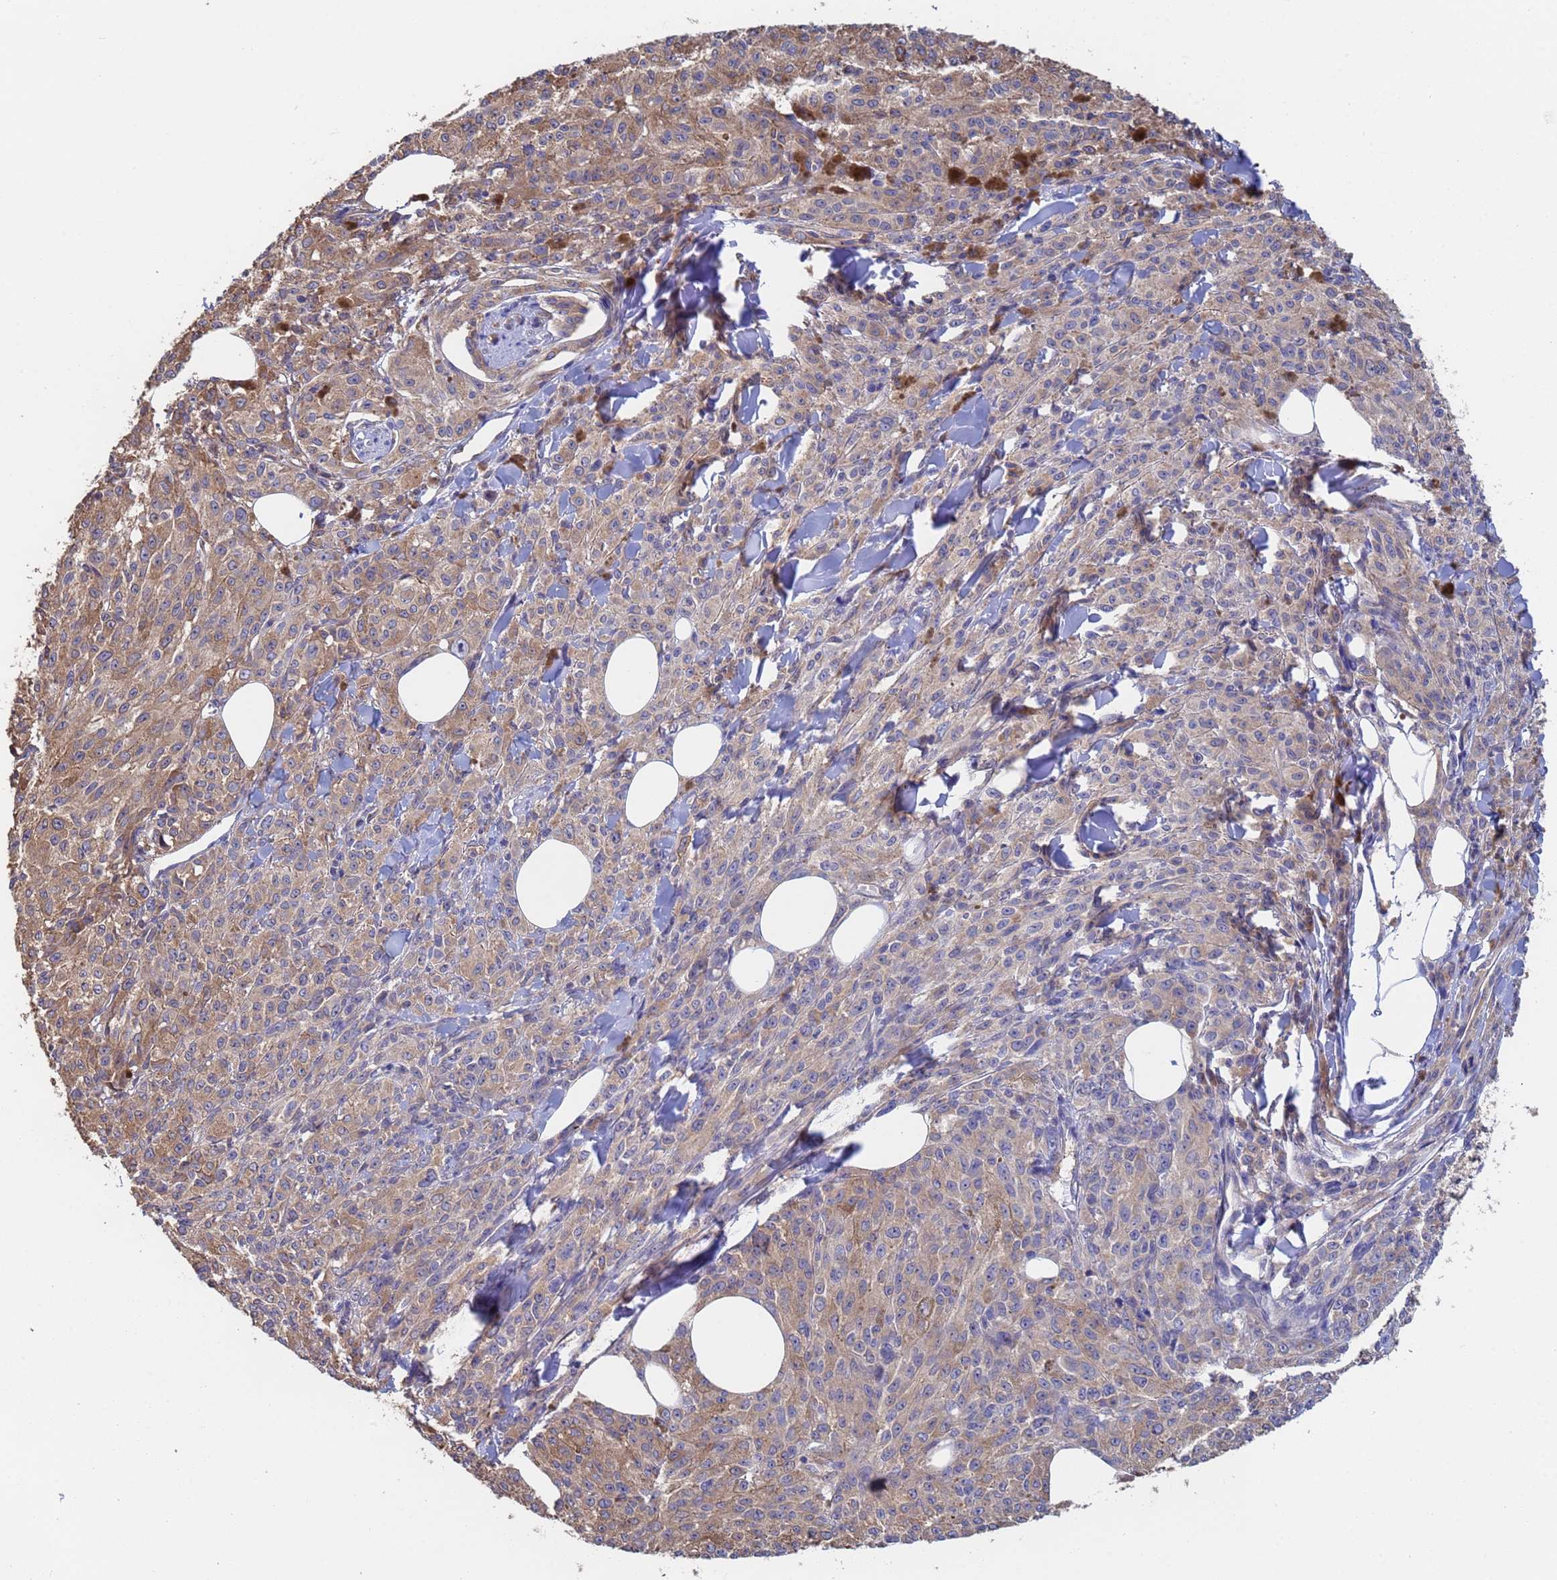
{"staining": {"intensity": "moderate", "quantity": "25%-75%", "location": "cytoplasmic/membranous"}, "tissue": "melanoma", "cell_type": "Tumor cells", "image_type": "cancer", "snomed": [{"axis": "morphology", "description": "Malignant melanoma, NOS"}, {"axis": "topography", "description": "Skin"}], "caption": "This is a micrograph of immunohistochemistry (IHC) staining of melanoma, which shows moderate expression in the cytoplasmic/membranous of tumor cells.", "gene": "FAM25A", "patient": {"sex": "female", "age": 52}}